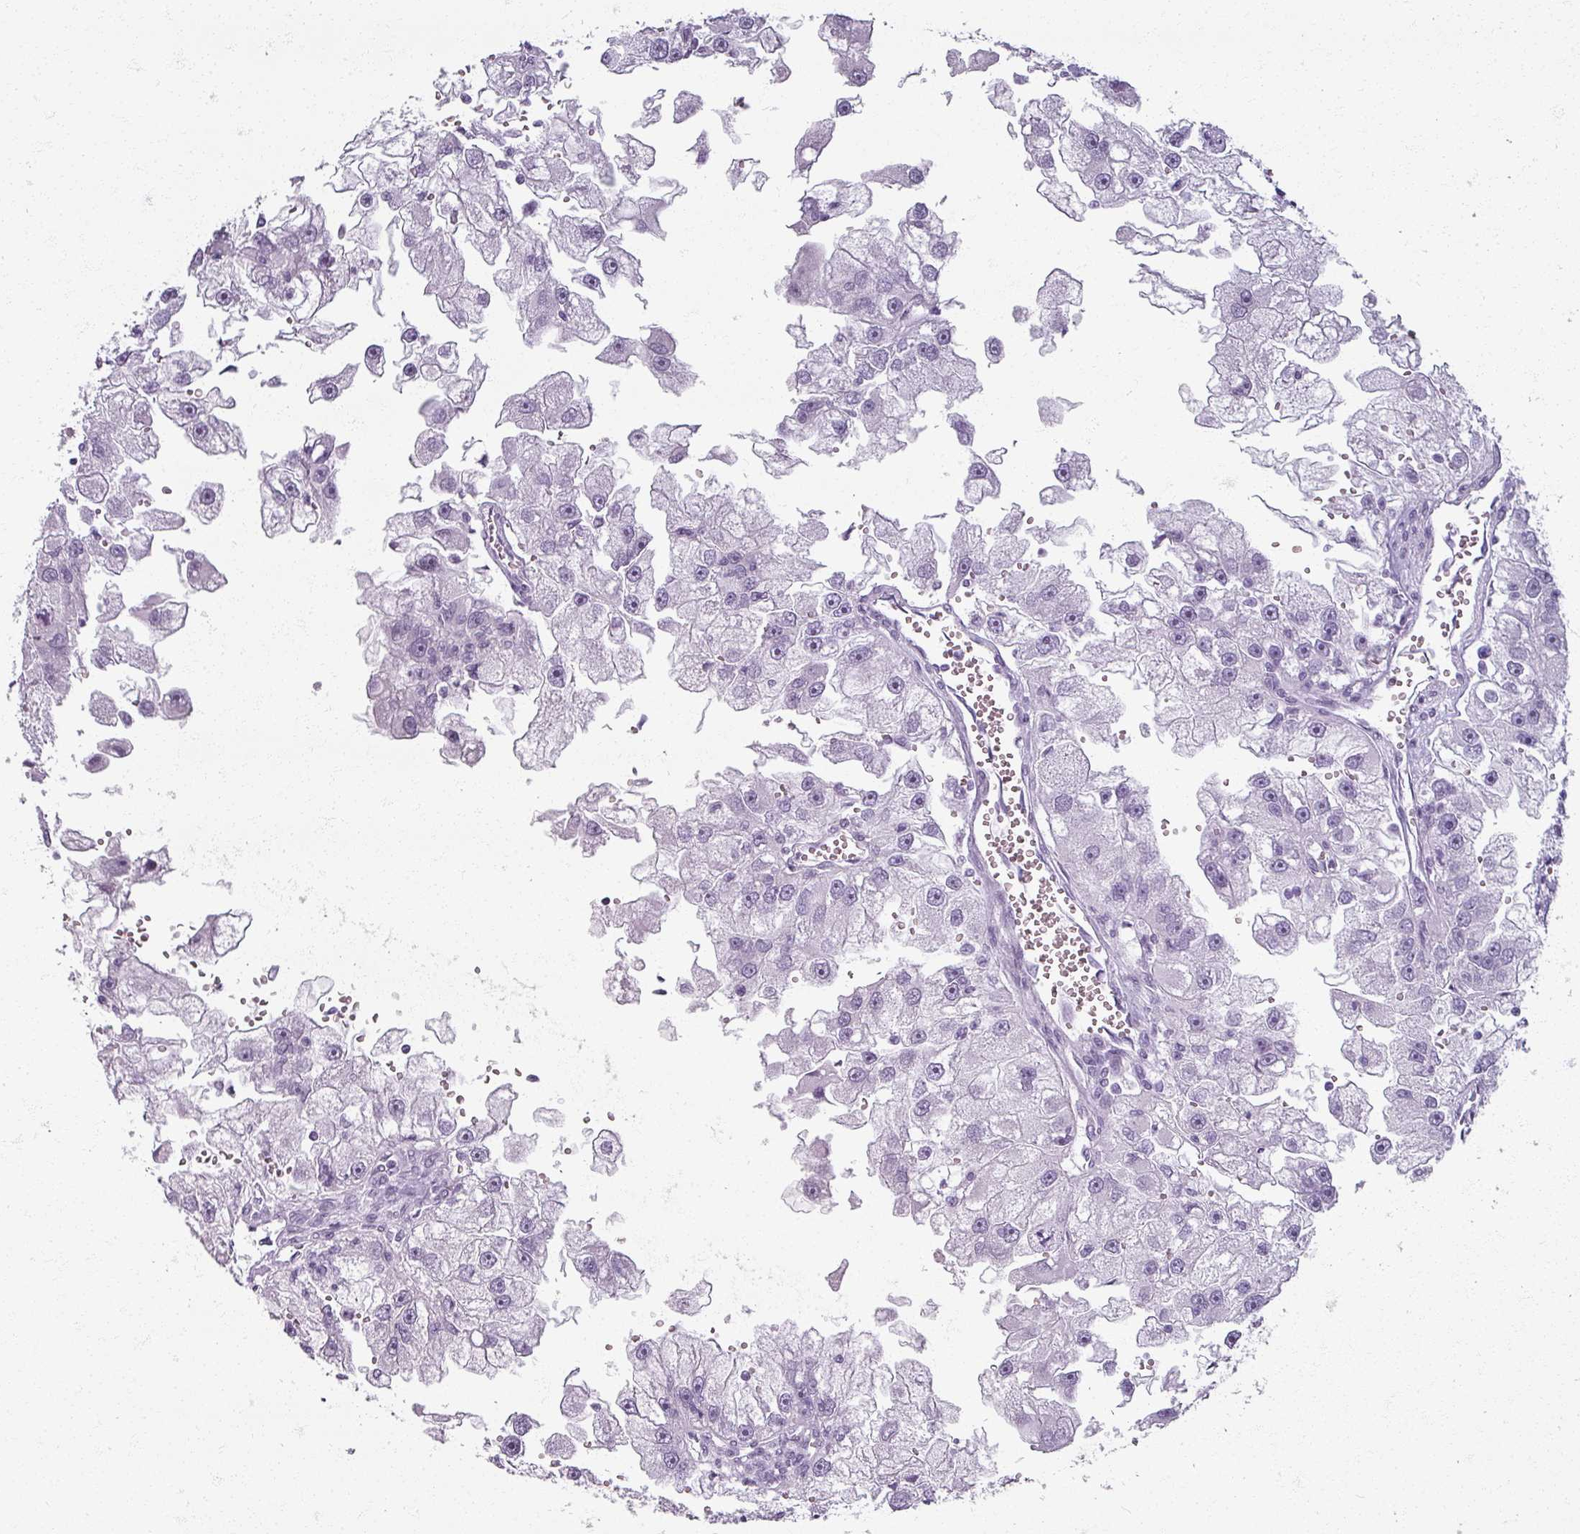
{"staining": {"intensity": "negative", "quantity": "none", "location": "none"}, "tissue": "renal cancer", "cell_type": "Tumor cells", "image_type": "cancer", "snomed": [{"axis": "morphology", "description": "Adenocarcinoma, NOS"}, {"axis": "topography", "description": "Kidney"}], "caption": "High power microscopy image of an IHC photomicrograph of renal adenocarcinoma, revealing no significant staining in tumor cells. Nuclei are stained in blue.", "gene": "RFPL2", "patient": {"sex": "male", "age": 63}}